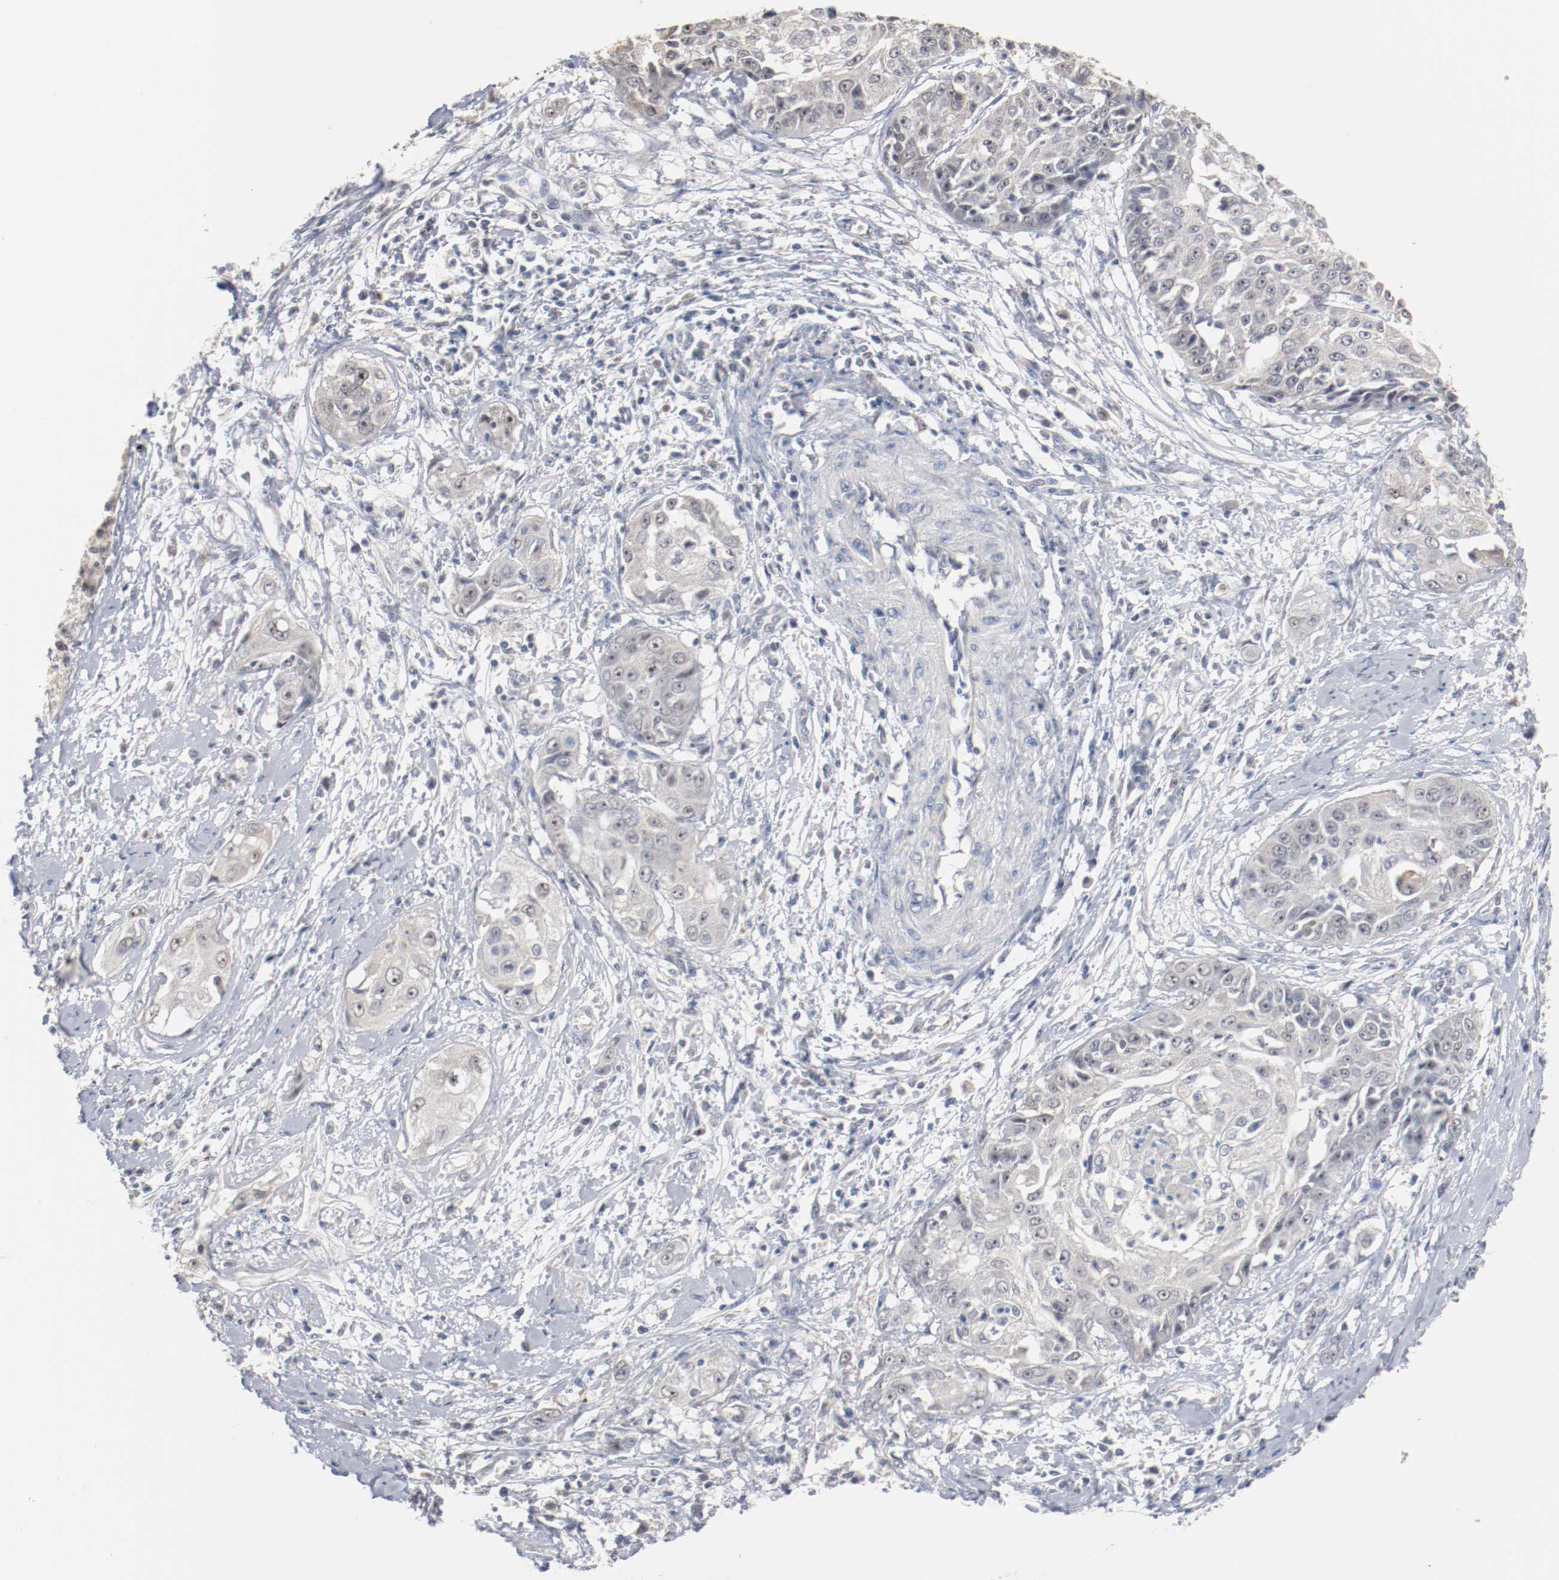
{"staining": {"intensity": "negative", "quantity": "none", "location": "none"}, "tissue": "cervical cancer", "cell_type": "Tumor cells", "image_type": "cancer", "snomed": [{"axis": "morphology", "description": "Squamous cell carcinoma, NOS"}, {"axis": "topography", "description": "Cervix"}], "caption": "Squamous cell carcinoma (cervical) stained for a protein using immunohistochemistry (IHC) shows no staining tumor cells.", "gene": "ERICH1", "patient": {"sex": "female", "age": 64}}